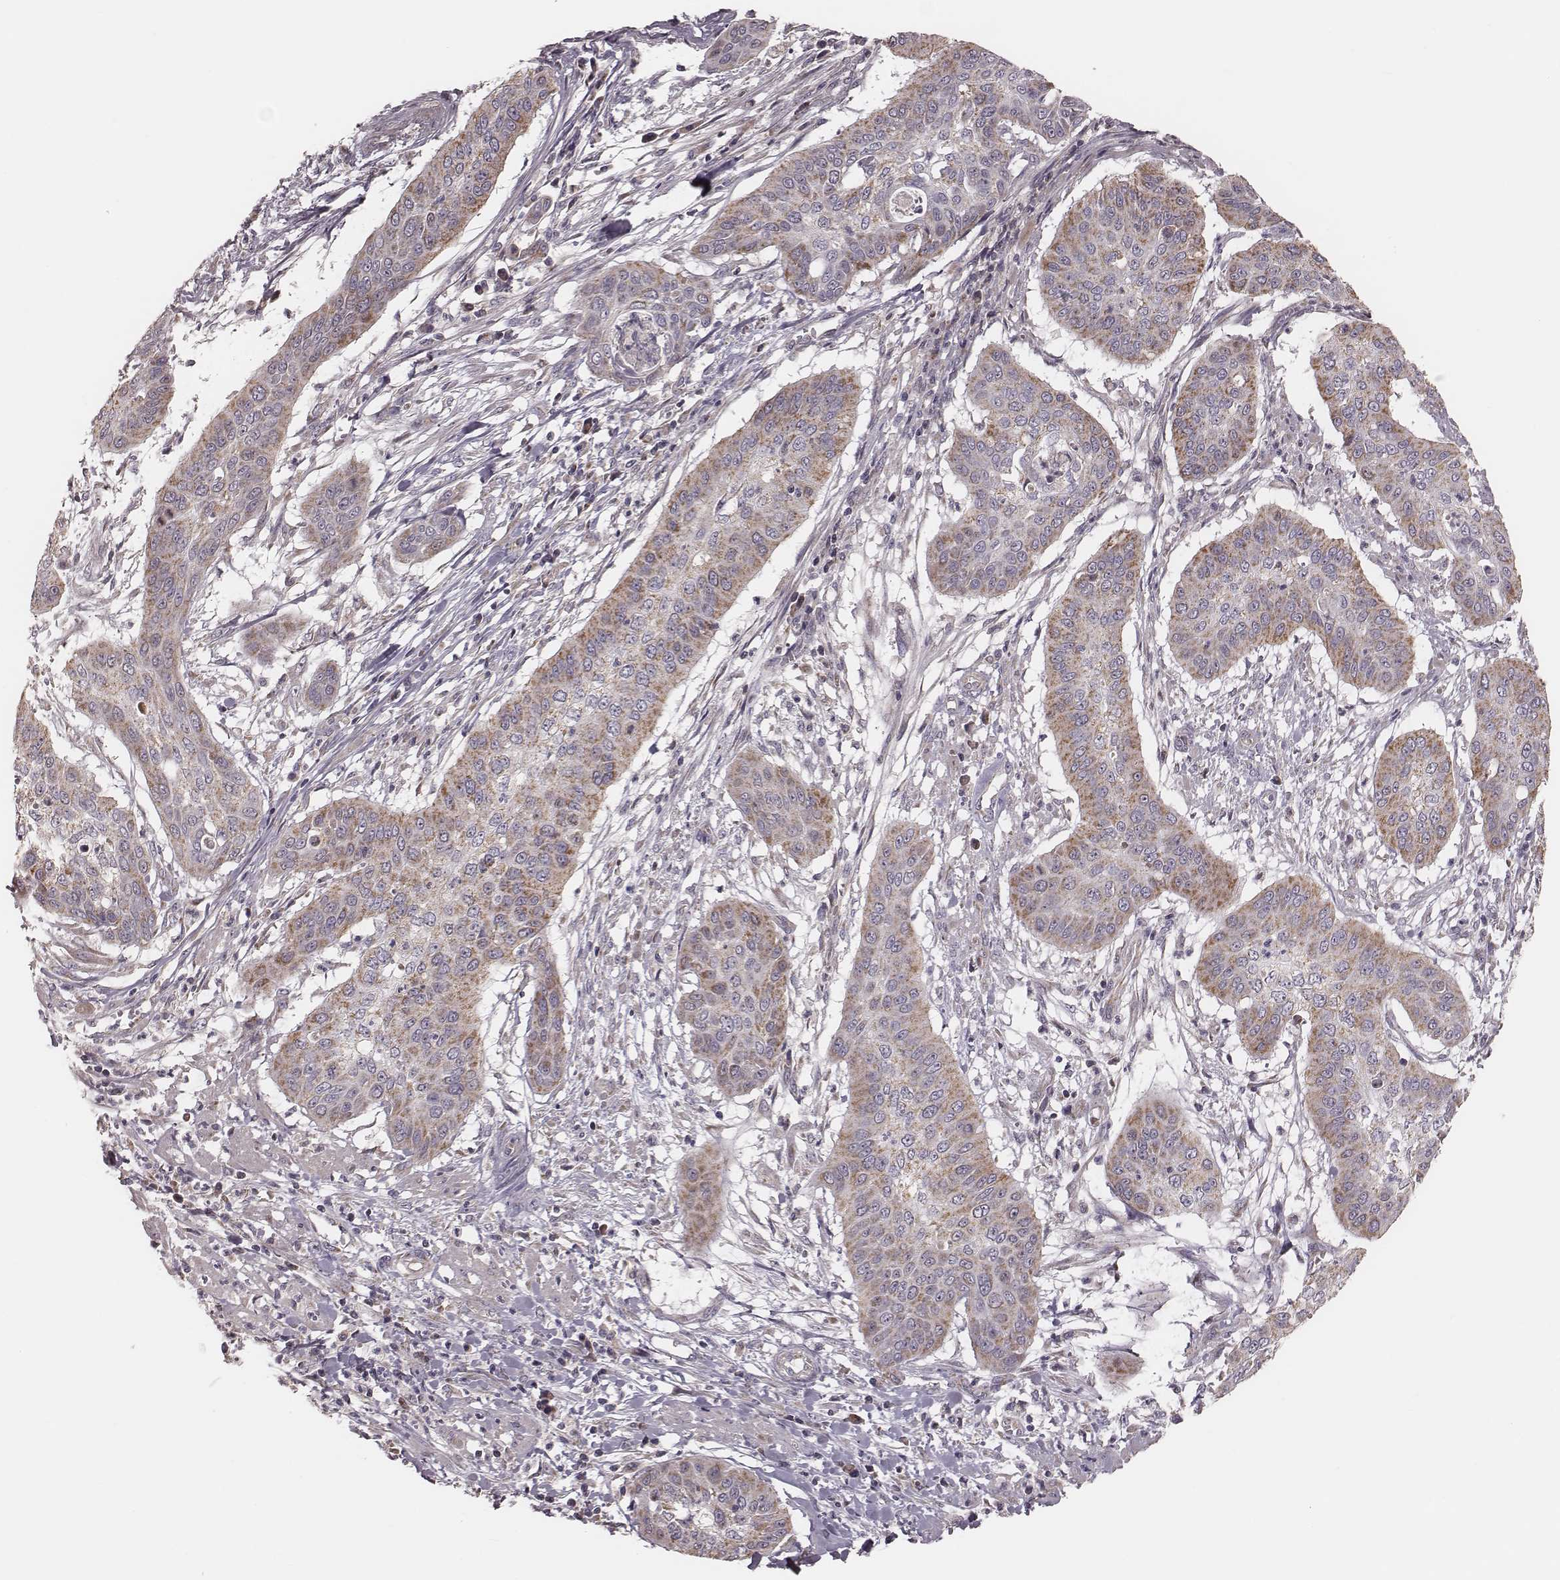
{"staining": {"intensity": "moderate", "quantity": "25%-75%", "location": "cytoplasmic/membranous"}, "tissue": "cervical cancer", "cell_type": "Tumor cells", "image_type": "cancer", "snomed": [{"axis": "morphology", "description": "Squamous cell carcinoma, NOS"}, {"axis": "topography", "description": "Cervix"}], "caption": "Protein analysis of cervical squamous cell carcinoma tissue exhibits moderate cytoplasmic/membranous staining in about 25%-75% of tumor cells.", "gene": "MRPS27", "patient": {"sex": "female", "age": 39}}